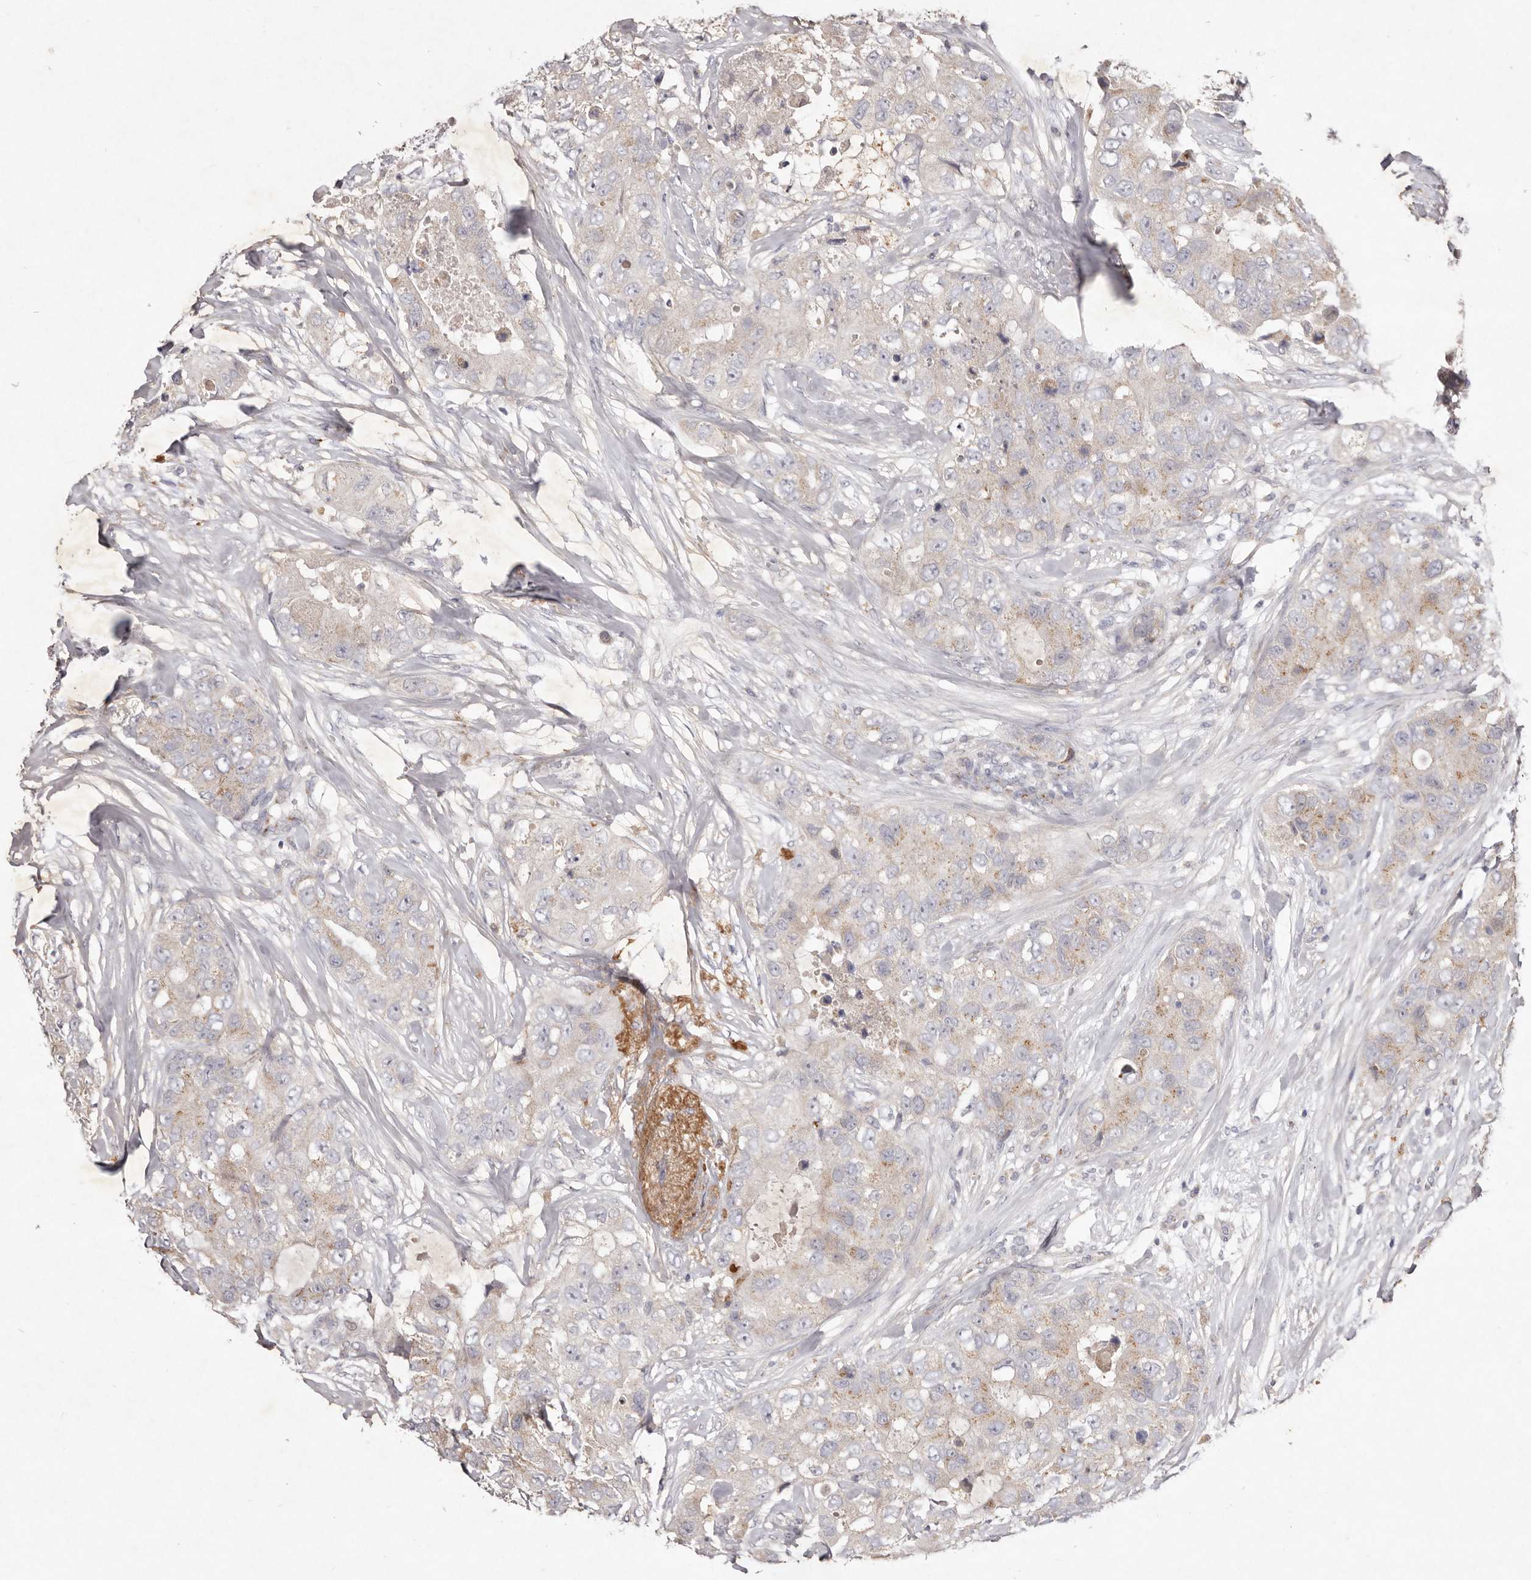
{"staining": {"intensity": "weak", "quantity": "25%-75%", "location": "cytoplasmic/membranous"}, "tissue": "breast cancer", "cell_type": "Tumor cells", "image_type": "cancer", "snomed": [{"axis": "morphology", "description": "Duct carcinoma"}, {"axis": "topography", "description": "Breast"}], "caption": "This micrograph displays immunohistochemistry (IHC) staining of breast invasive ductal carcinoma, with low weak cytoplasmic/membranous staining in approximately 25%-75% of tumor cells.", "gene": "USP24", "patient": {"sex": "female", "age": 62}}